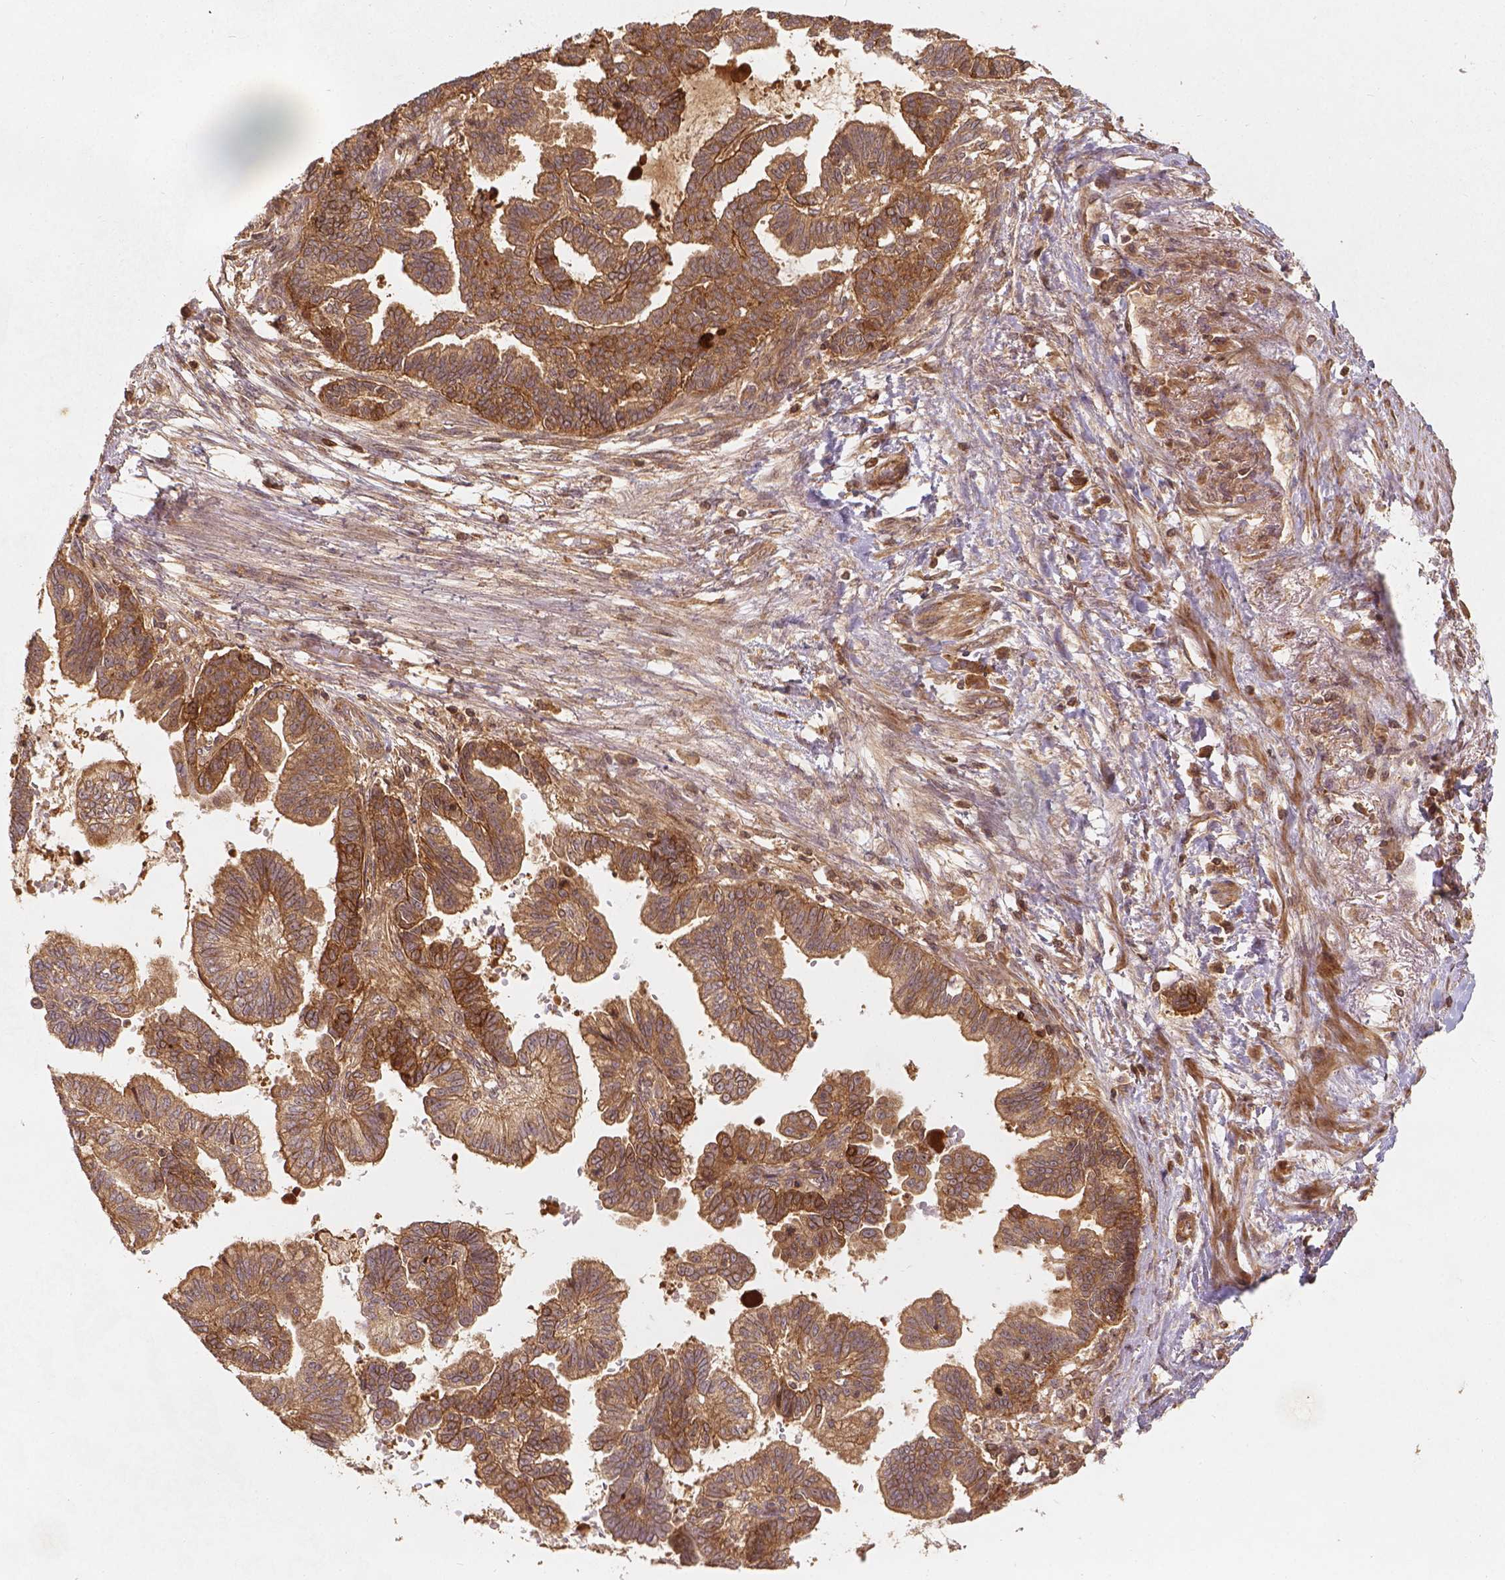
{"staining": {"intensity": "moderate", "quantity": ">75%", "location": "cytoplasmic/membranous"}, "tissue": "stomach cancer", "cell_type": "Tumor cells", "image_type": "cancer", "snomed": [{"axis": "morphology", "description": "Adenocarcinoma, NOS"}, {"axis": "topography", "description": "Stomach"}], "caption": "Moderate cytoplasmic/membranous protein expression is present in approximately >75% of tumor cells in stomach cancer. The staining was performed using DAB, with brown indicating positive protein expression. Nuclei are stained blue with hematoxylin.", "gene": "XPR1", "patient": {"sex": "male", "age": 83}}